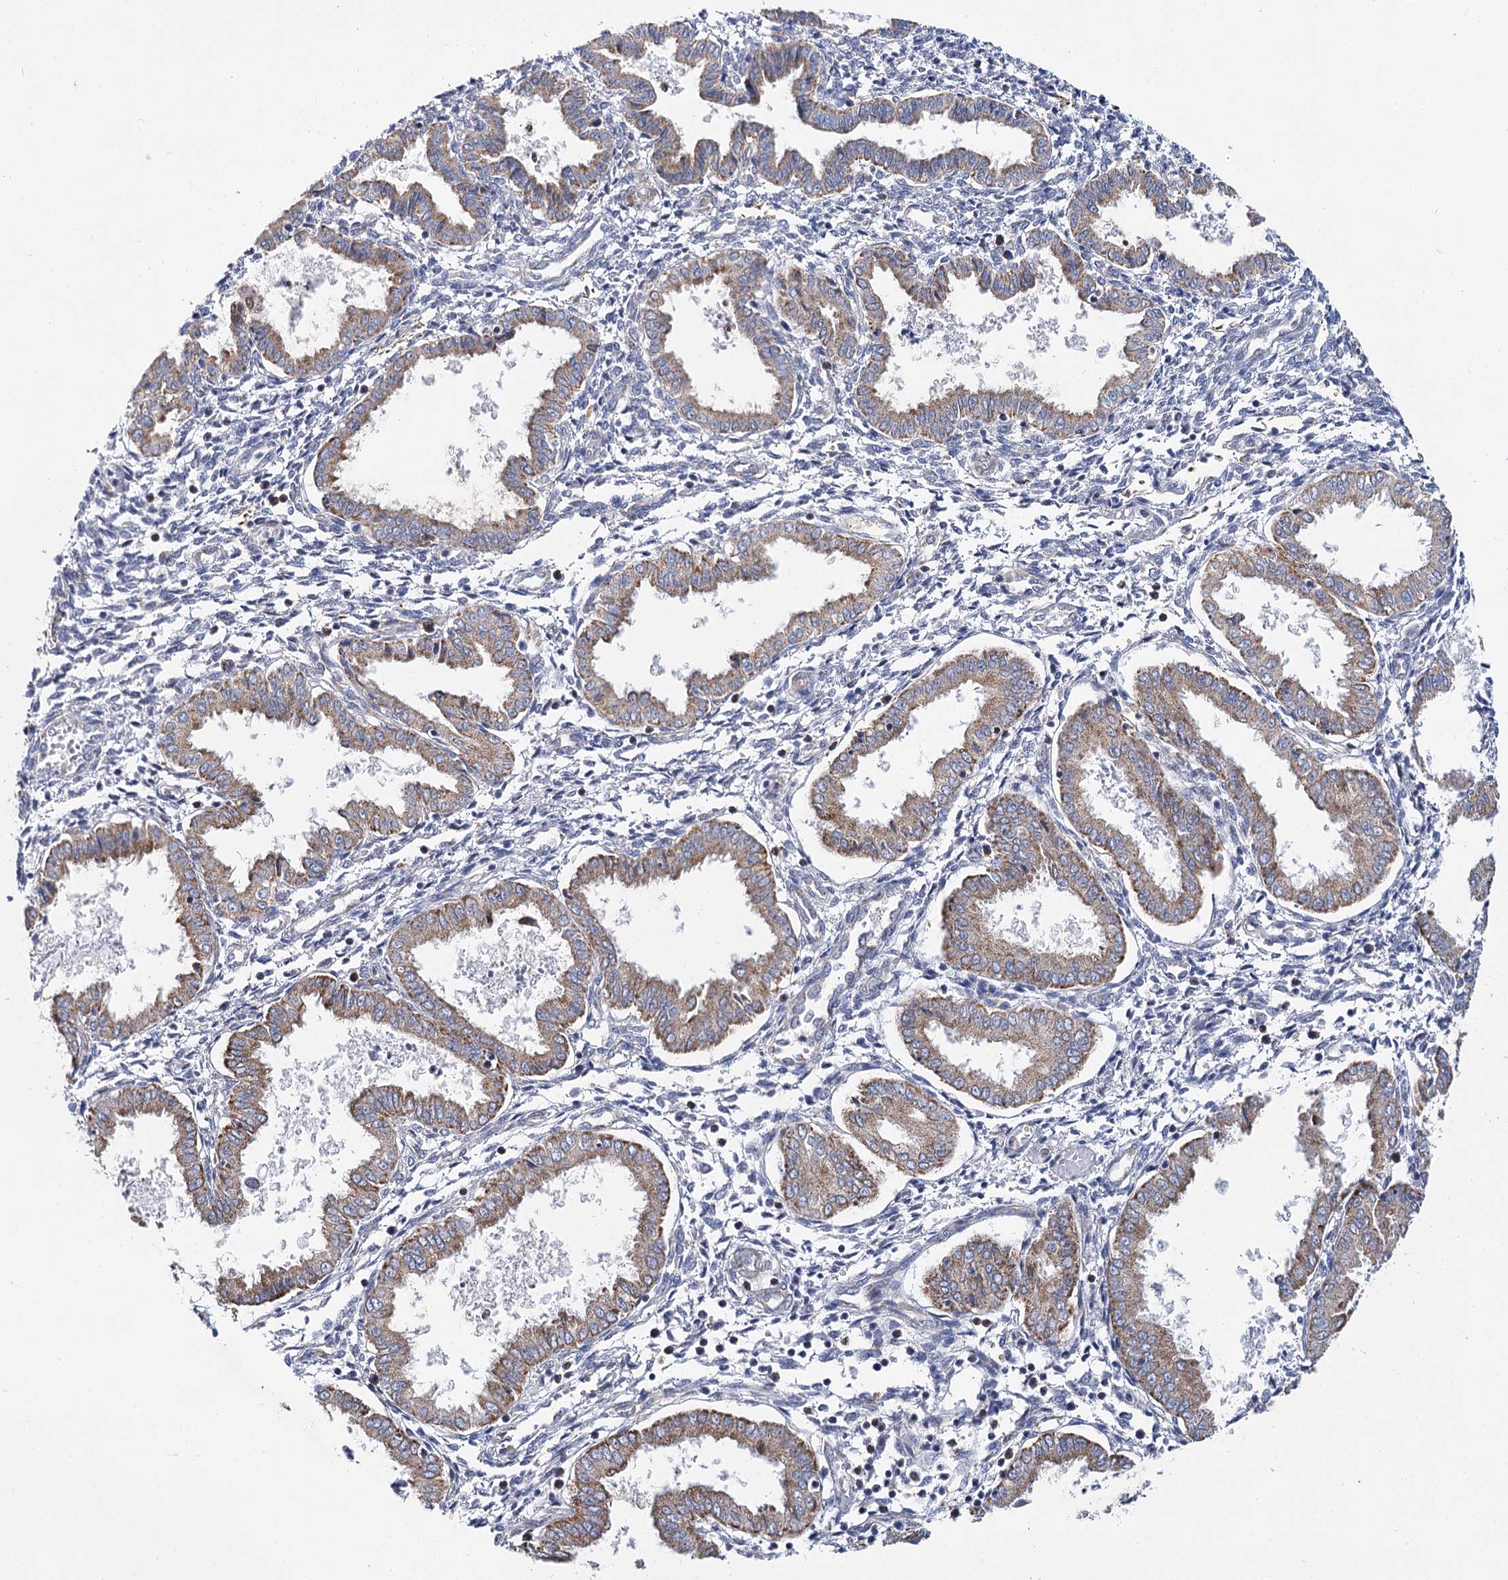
{"staining": {"intensity": "negative", "quantity": "none", "location": "none"}, "tissue": "endometrium", "cell_type": "Cells in endometrial stroma", "image_type": "normal", "snomed": [{"axis": "morphology", "description": "Normal tissue, NOS"}, {"axis": "topography", "description": "Endometrium"}], "caption": "Immunohistochemistry histopathology image of unremarkable human endometrium stained for a protein (brown), which shows no staining in cells in endometrial stroma. The staining was performed using DAB (3,3'-diaminobenzidine) to visualize the protein expression in brown, while the nuclei were stained in blue with hematoxylin (Magnification: 20x).", "gene": "THUMPD3", "patient": {"sex": "female", "age": 33}}